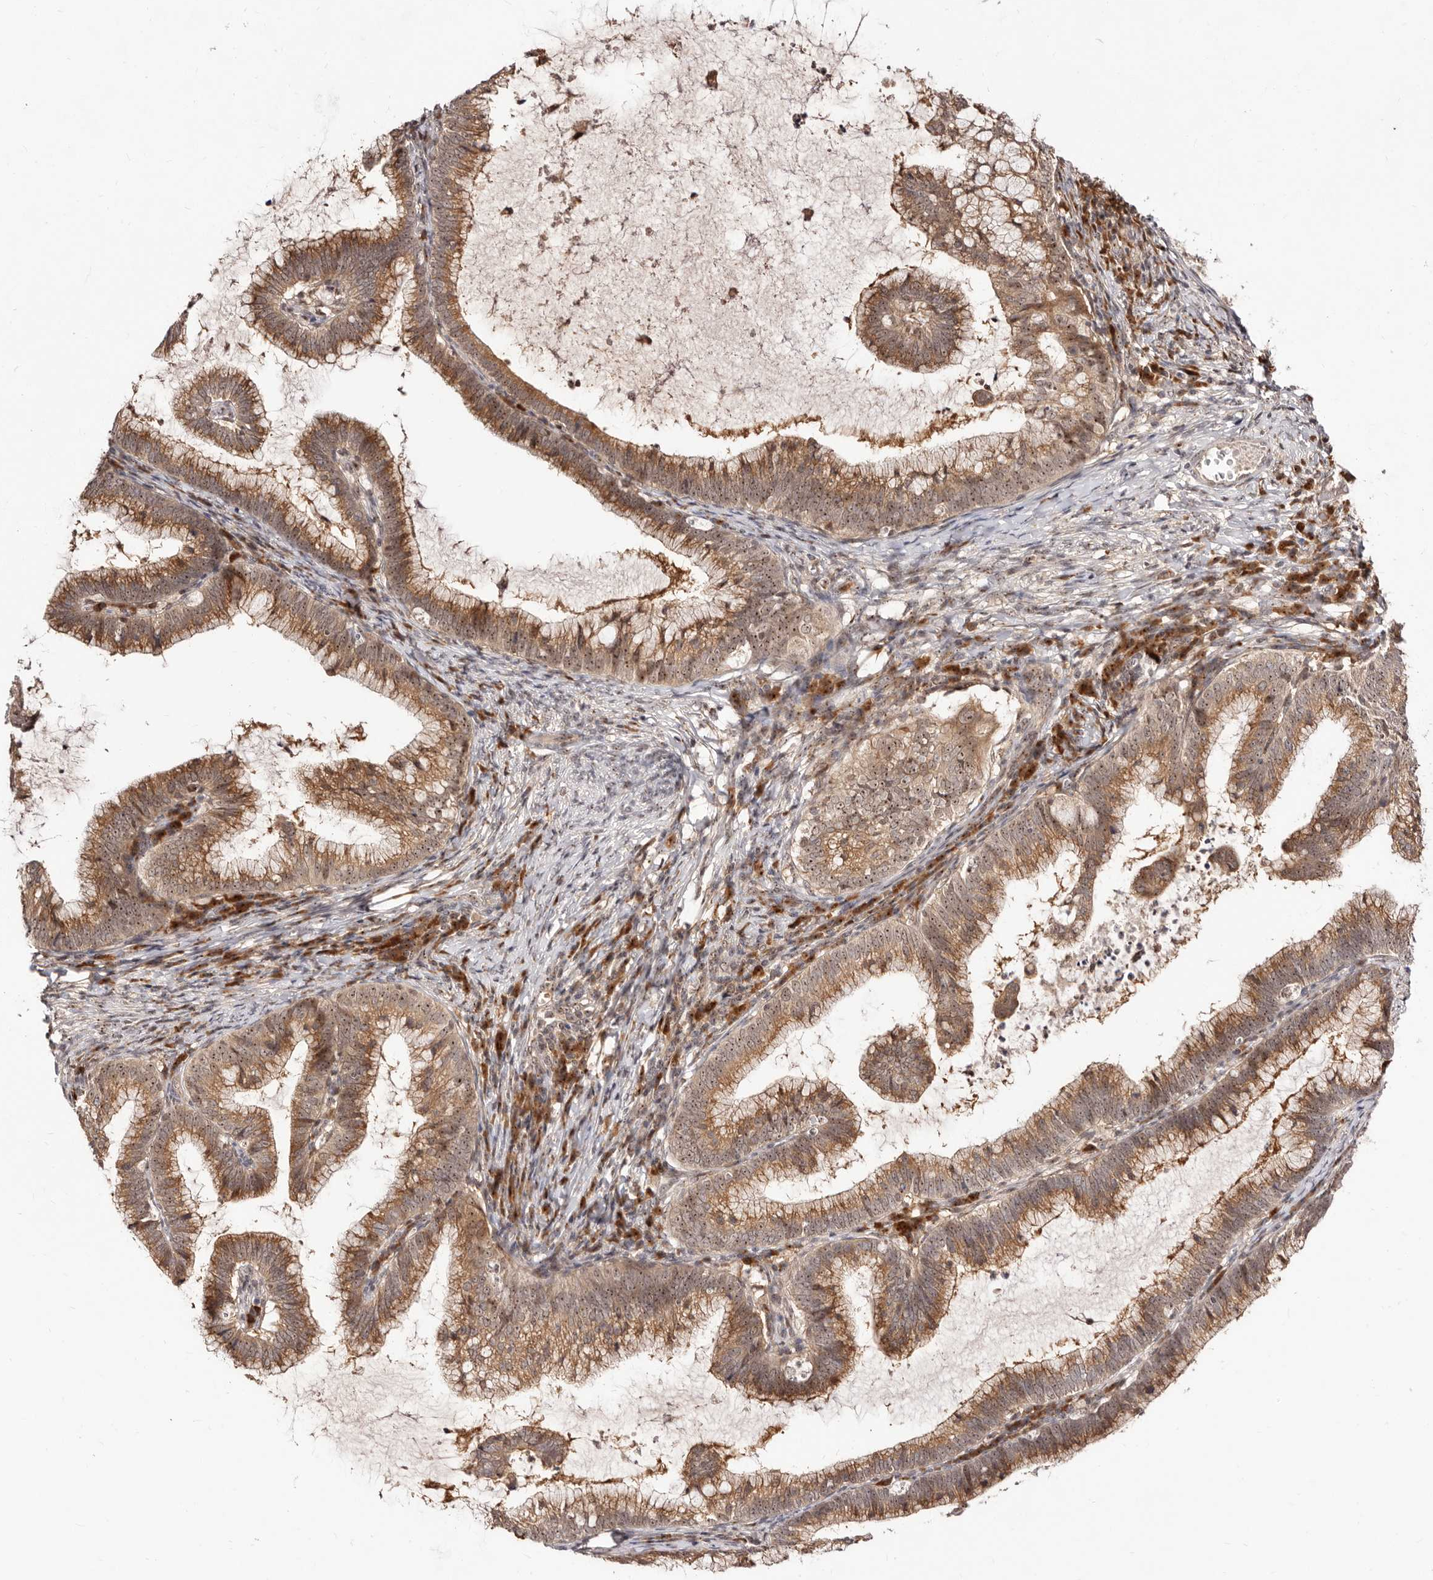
{"staining": {"intensity": "moderate", "quantity": ">75%", "location": "cytoplasmic/membranous"}, "tissue": "cervical cancer", "cell_type": "Tumor cells", "image_type": "cancer", "snomed": [{"axis": "morphology", "description": "Adenocarcinoma, NOS"}, {"axis": "topography", "description": "Cervix"}], "caption": "Protein staining by immunohistochemistry (IHC) reveals moderate cytoplasmic/membranous positivity in about >75% of tumor cells in adenocarcinoma (cervical).", "gene": "APOL6", "patient": {"sex": "female", "age": 36}}